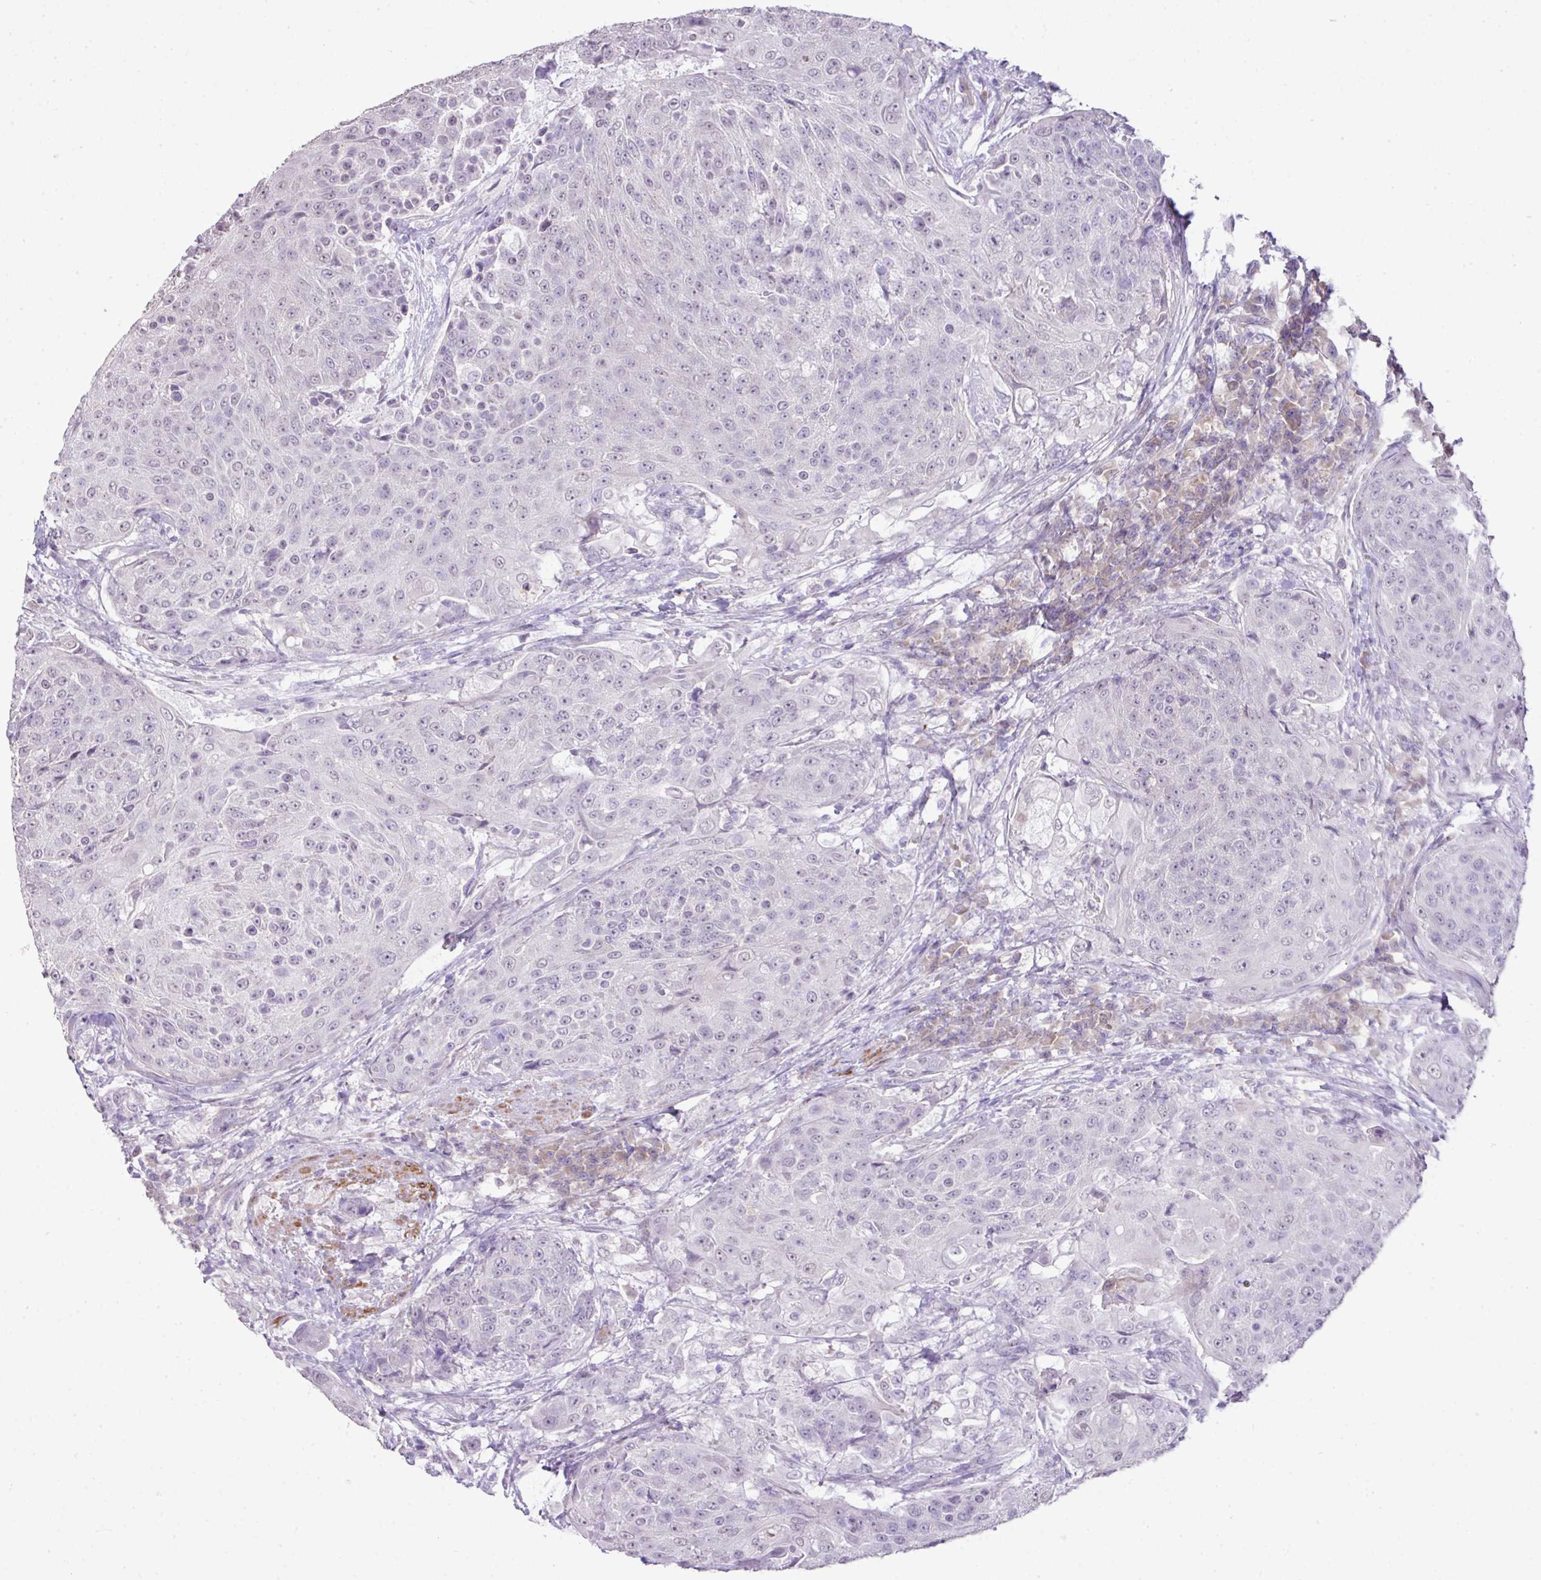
{"staining": {"intensity": "negative", "quantity": "none", "location": "none"}, "tissue": "urothelial cancer", "cell_type": "Tumor cells", "image_type": "cancer", "snomed": [{"axis": "morphology", "description": "Urothelial carcinoma, High grade"}, {"axis": "topography", "description": "Urinary bladder"}], "caption": "Protein analysis of high-grade urothelial carcinoma exhibits no significant positivity in tumor cells.", "gene": "DIP2A", "patient": {"sex": "female", "age": 63}}